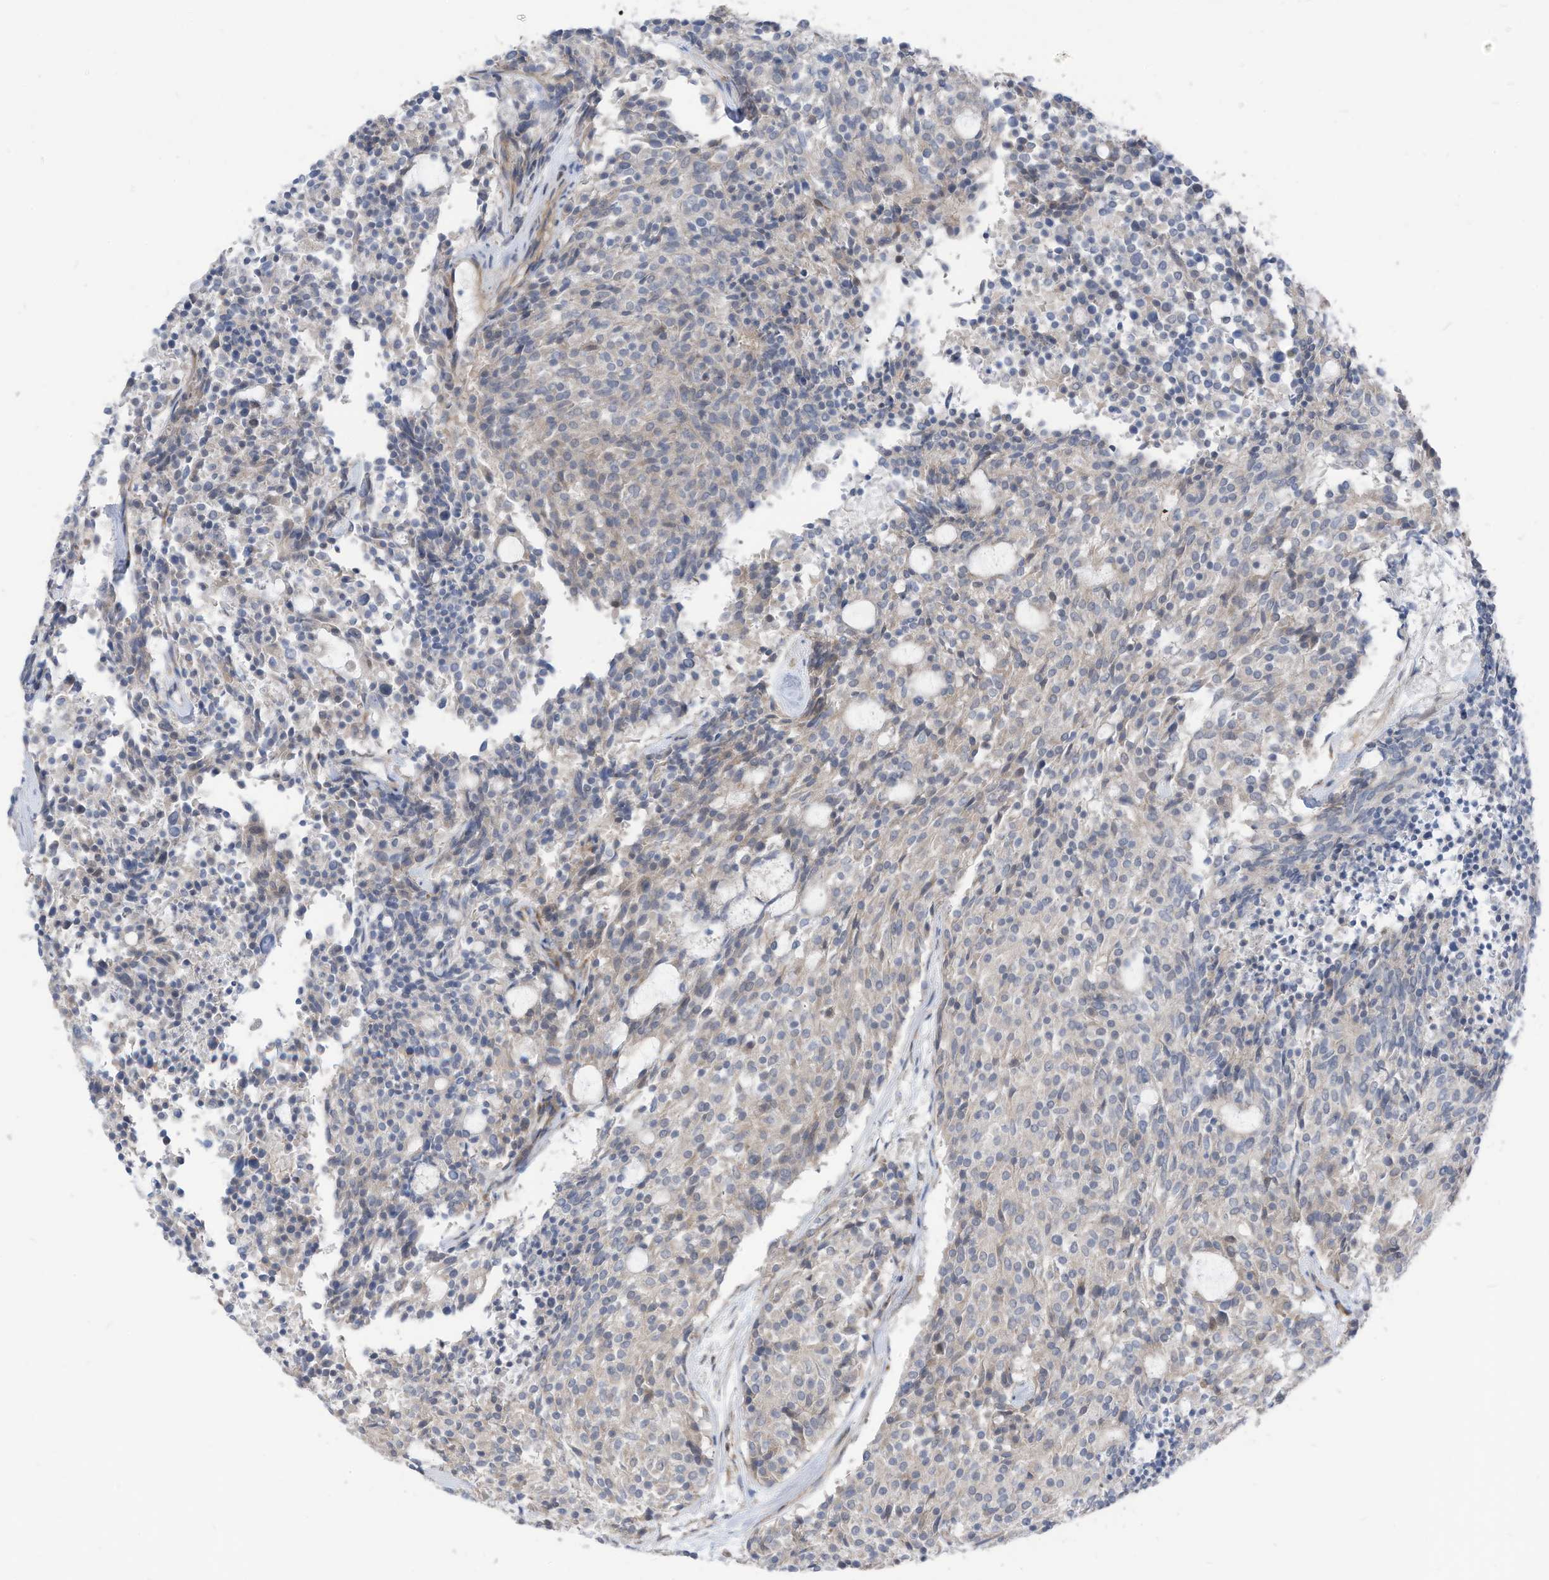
{"staining": {"intensity": "negative", "quantity": "none", "location": "none"}, "tissue": "carcinoid", "cell_type": "Tumor cells", "image_type": "cancer", "snomed": [{"axis": "morphology", "description": "Carcinoid, malignant, NOS"}, {"axis": "topography", "description": "Pancreas"}], "caption": "DAB immunohistochemical staining of carcinoid reveals no significant positivity in tumor cells. (DAB immunohistochemistry (IHC) with hematoxylin counter stain).", "gene": "GPATCH3", "patient": {"sex": "female", "age": 54}}